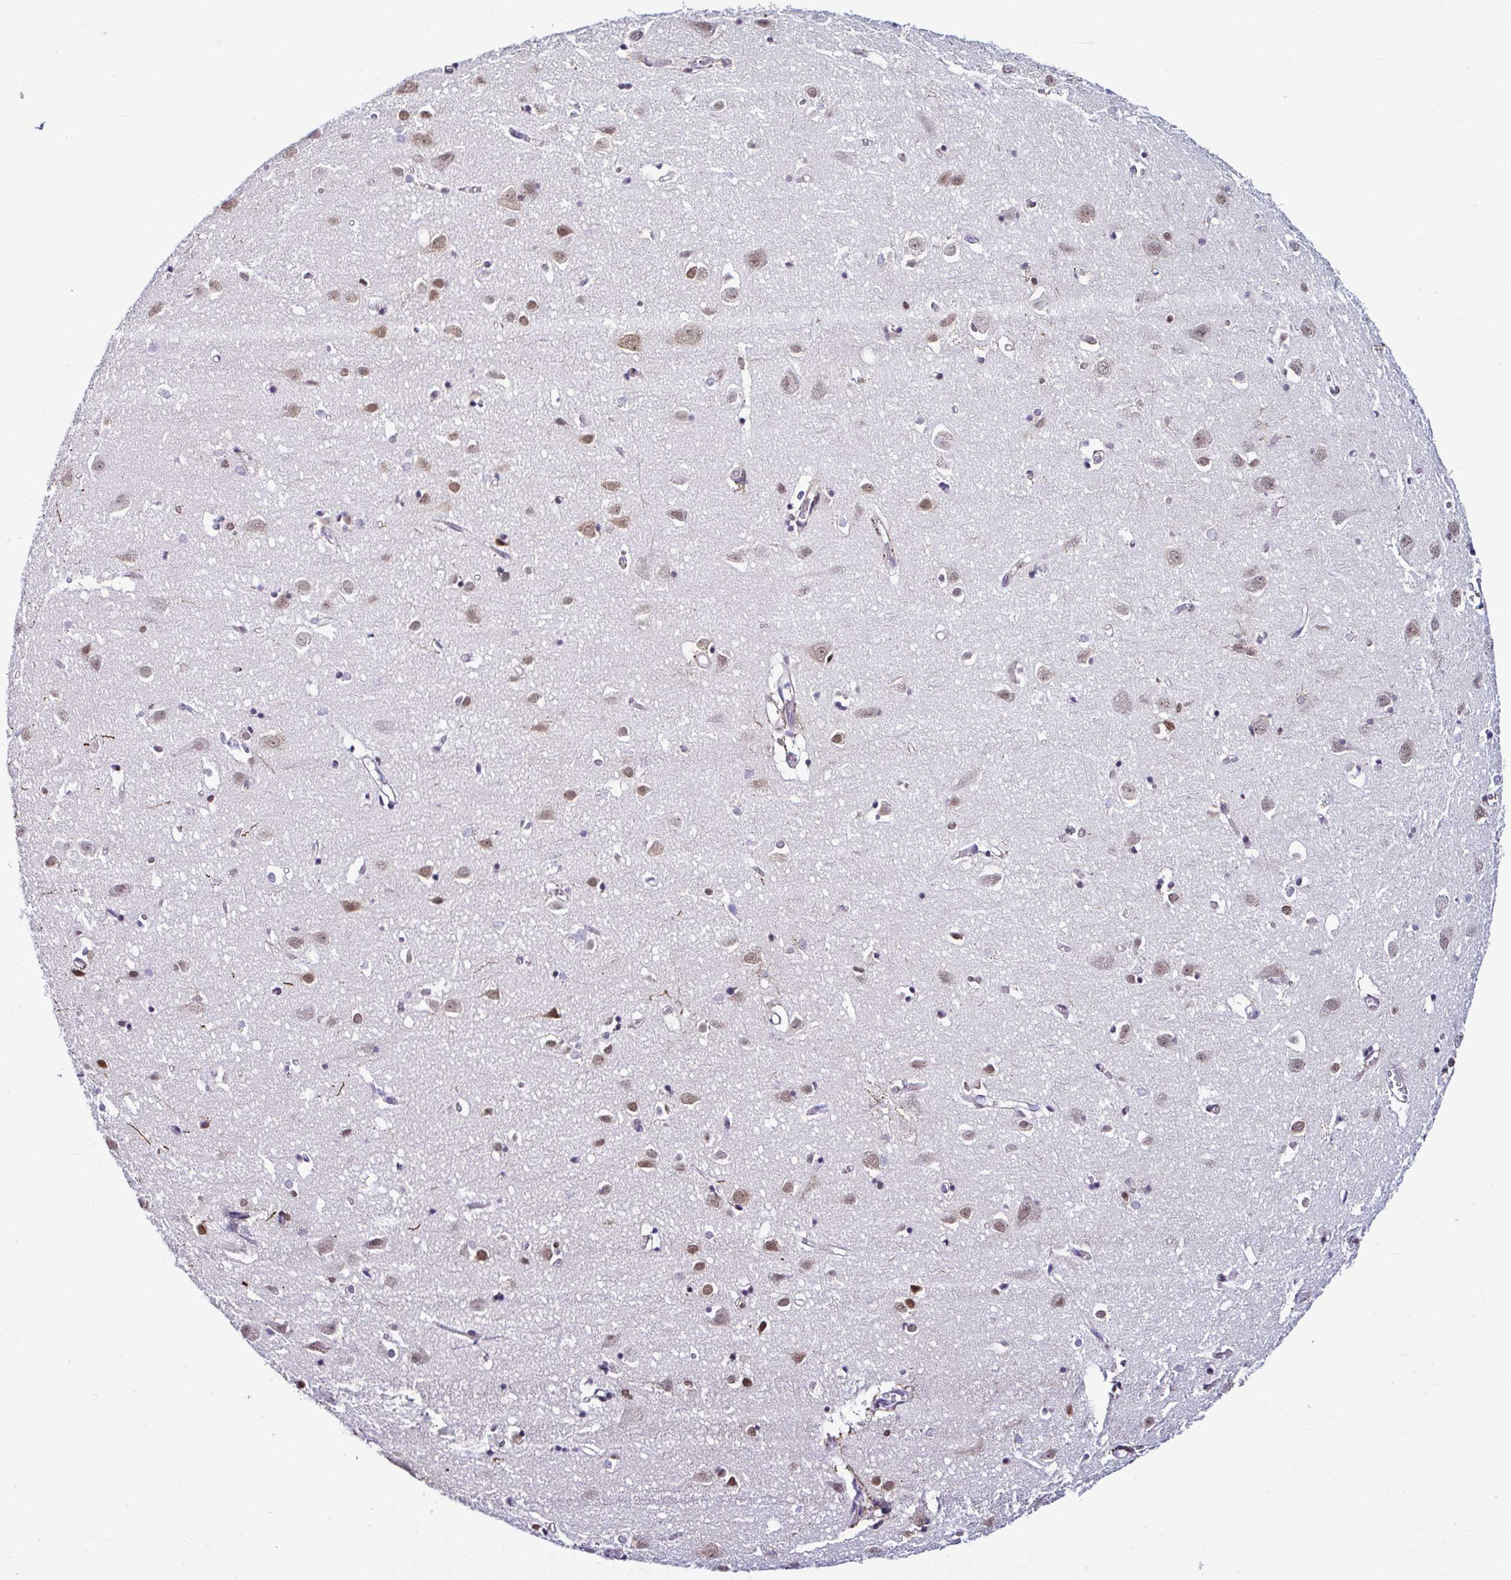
{"staining": {"intensity": "negative", "quantity": "none", "location": "none"}, "tissue": "cerebral cortex", "cell_type": "Endothelial cells", "image_type": "normal", "snomed": [{"axis": "morphology", "description": "Normal tissue, NOS"}, {"axis": "topography", "description": "Cerebral cortex"}], "caption": "Immunohistochemistry (IHC) photomicrograph of normal cerebral cortex: cerebral cortex stained with DAB (3,3'-diaminobenzidine) displays no significant protein positivity in endothelial cells. (Immunohistochemistry (IHC), brightfield microscopy, high magnification).", "gene": "DR1", "patient": {"sex": "male", "age": 70}}